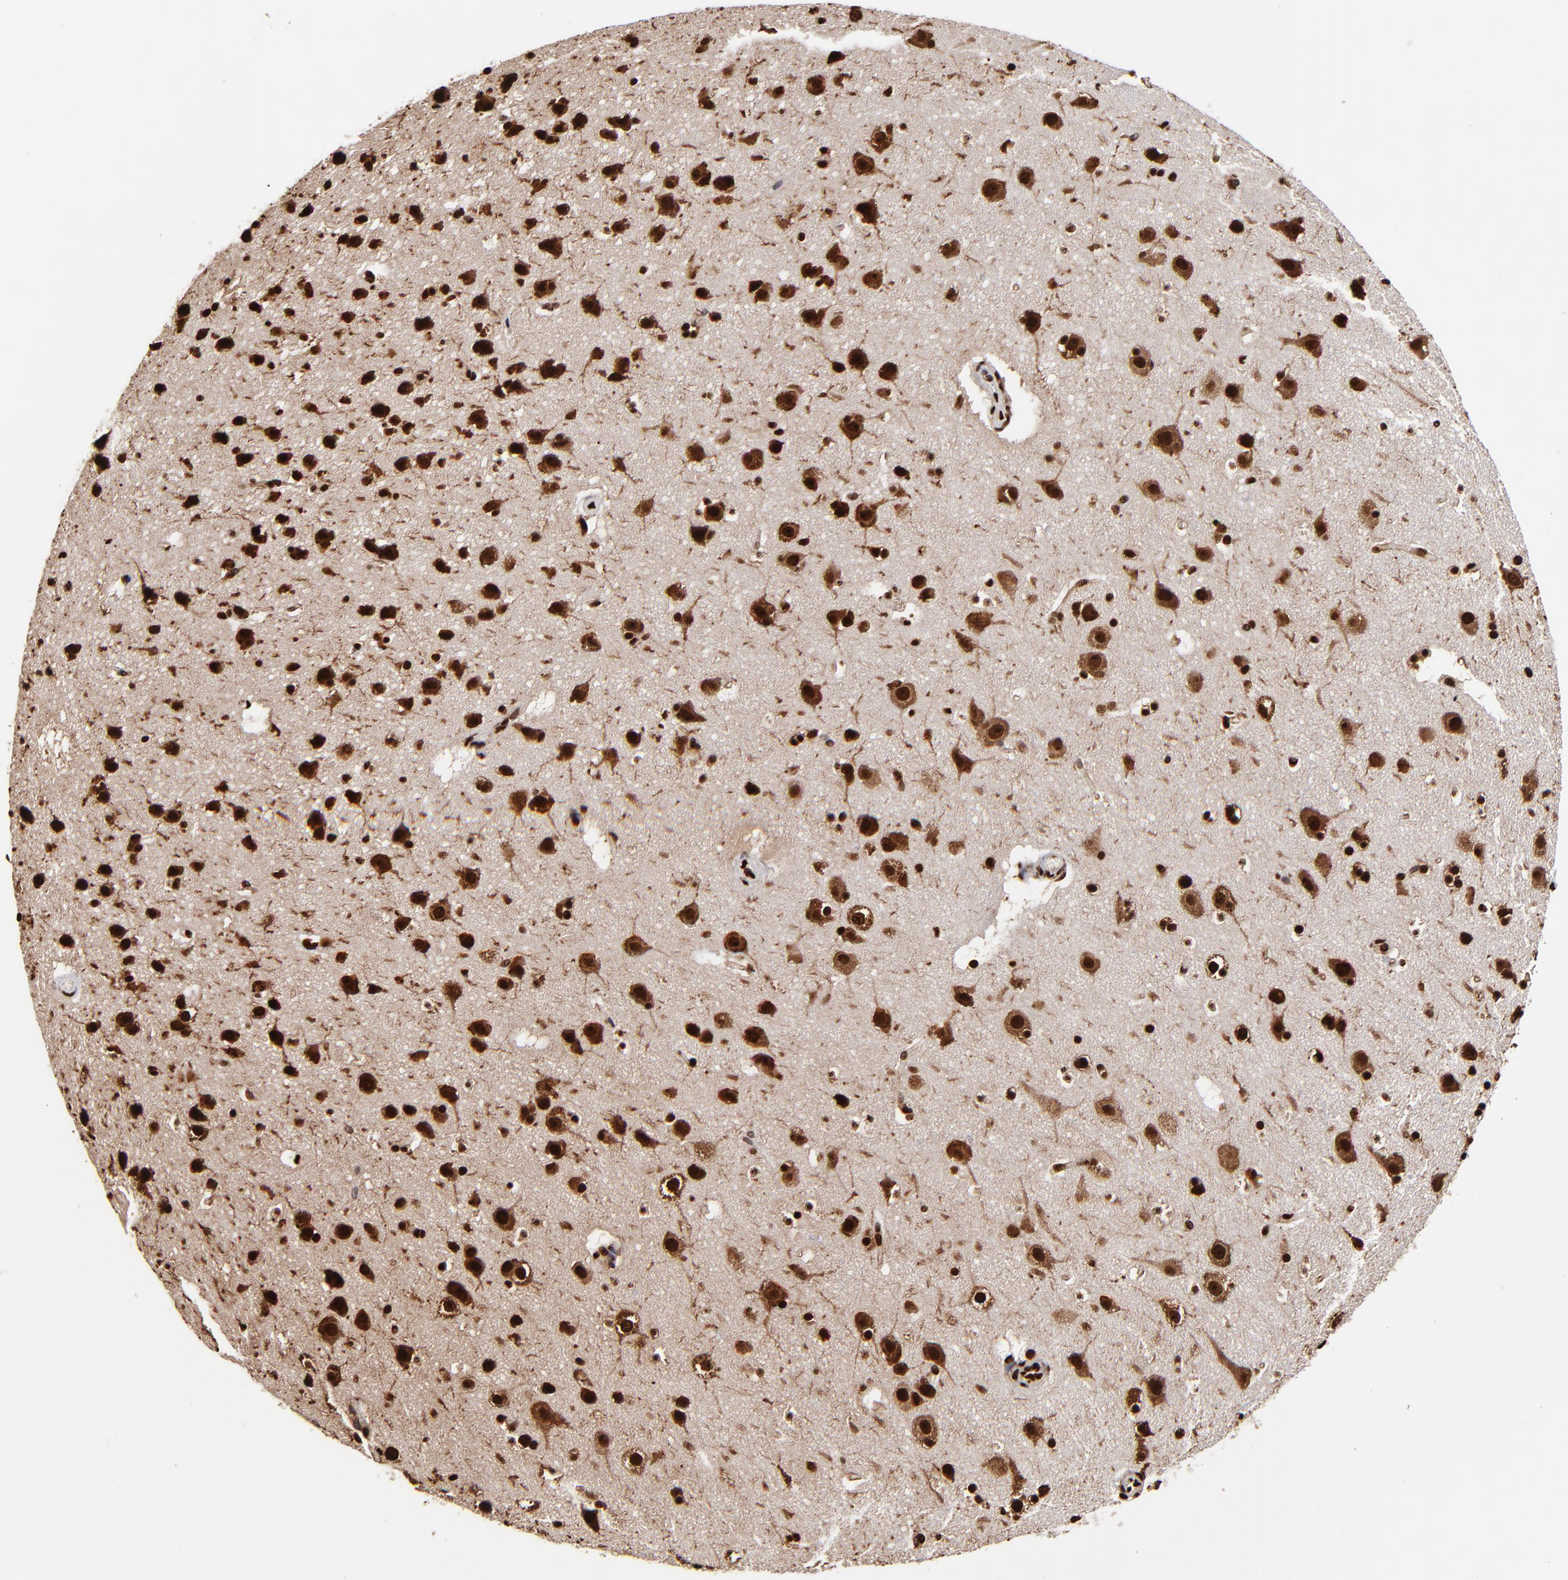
{"staining": {"intensity": "strong", "quantity": ">75%", "location": "nuclear"}, "tissue": "cerebral cortex", "cell_type": "Endothelial cells", "image_type": "normal", "snomed": [{"axis": "morphology", "description": "Normal tissue, NOS"}, {"axis": "topography", "description": "Cerebral cortex"}], "caption": "Immunohistochemistry of unremarkable human cerebral cortex exhibits high levels of strong nuclear staining in approximately >75% of endothelial cells. The protein of interest is shown in brown color, while the nuclei are stained blue.", "gene": "ZNF544", "patient": {"sex": "male", "age": 45}}